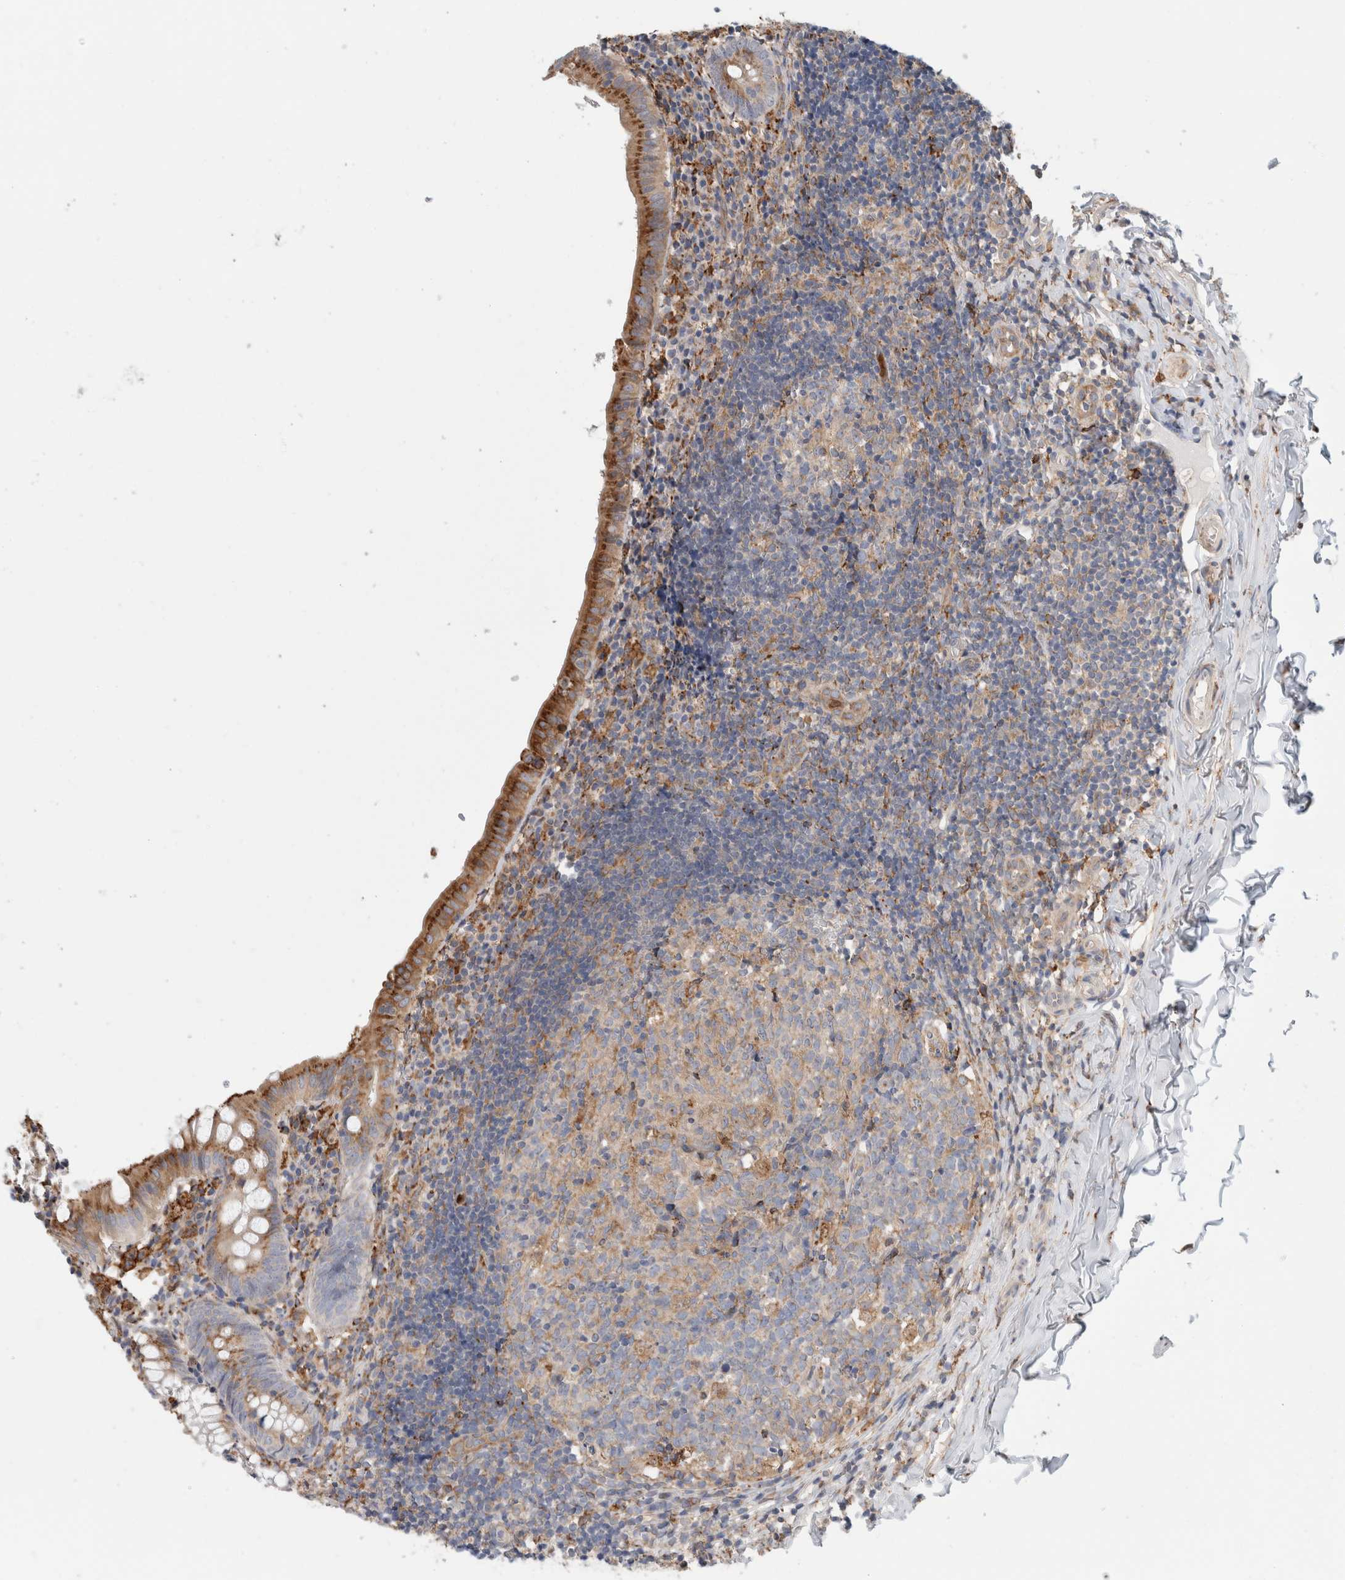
{"staining": {"intensity": "moderate", "quantity": "<25%", "location": "cytoplasmic/membranous"}, "tissue": "appendix", "cell_type": "Glandular cells", "image_type": "normal", "snomed": [{"axis": "morphology", "description": "Normal tissue, NOS"}, {"axis": "topography", "description": "Appendix"}], "caption": "Immunohistochemical staining of unremarkable human appendix reveals <25% levels of moderate cytoplasmic/membranous protein expression in about <25% of glandular cells.", "gene": "P4HA1", "patient": {"sex": "male", "age": 8}}